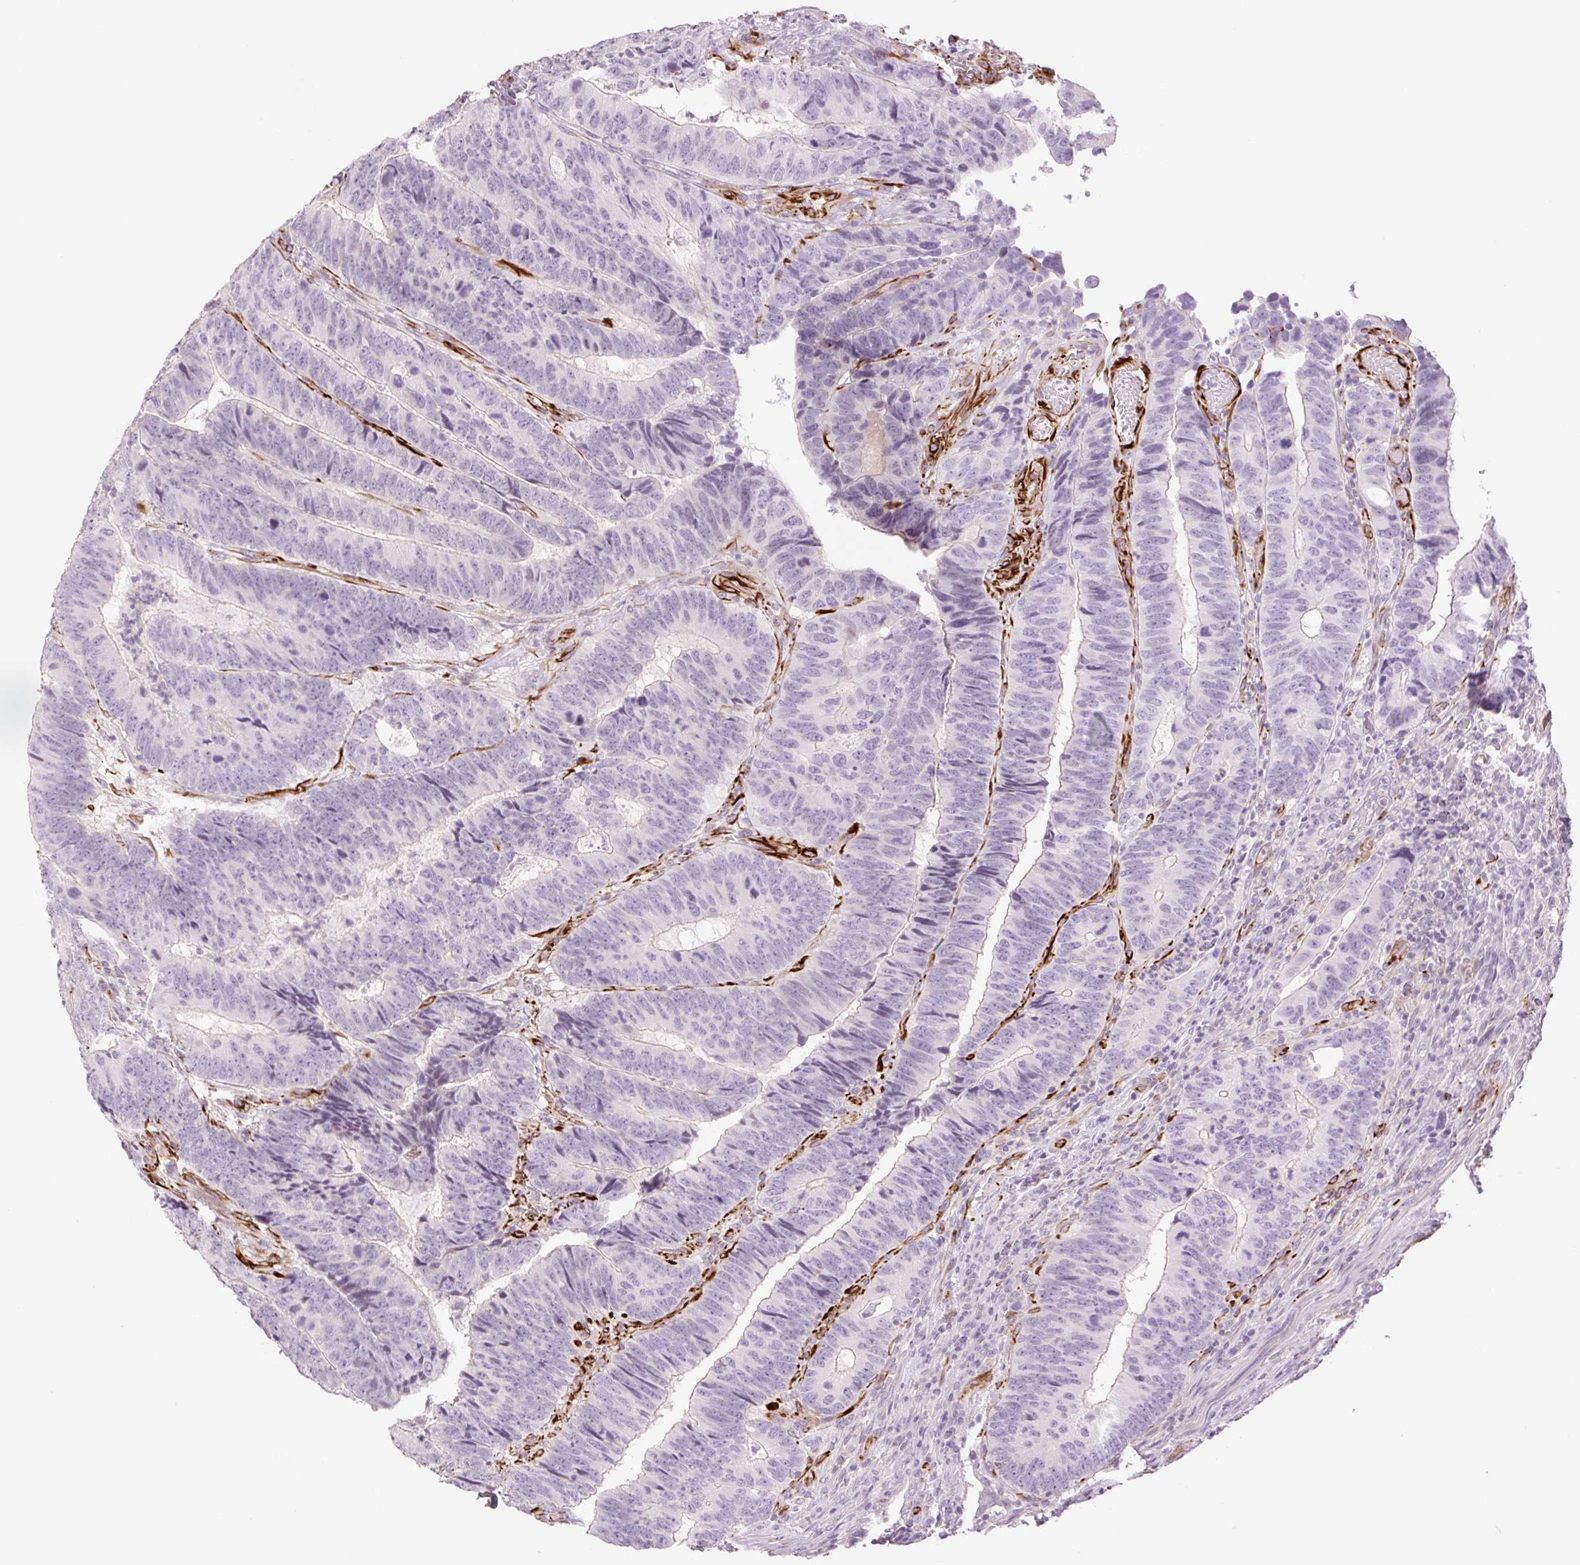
{"staining": {"intensity": "weak", "quantity": "<25%", "location": "cytoplasmic/membranous"}, "tissue": "colorectal cancer", "cell_type": "Tumor cells", "image_type": "cancer", "snomed": [{"axis": "morphology", "description": "Adenocarcinoma, NOS"}, {"axis": "topography", "description": "Colon"}], "caption": "An IHC histopathology image of colorectal adenocarcinoma is shown. There is no staining in tumor cells of colorectal adenocarcinoma.", "gene": "ZFYVE21", "patient": {"sex": "male", "age": 62}}